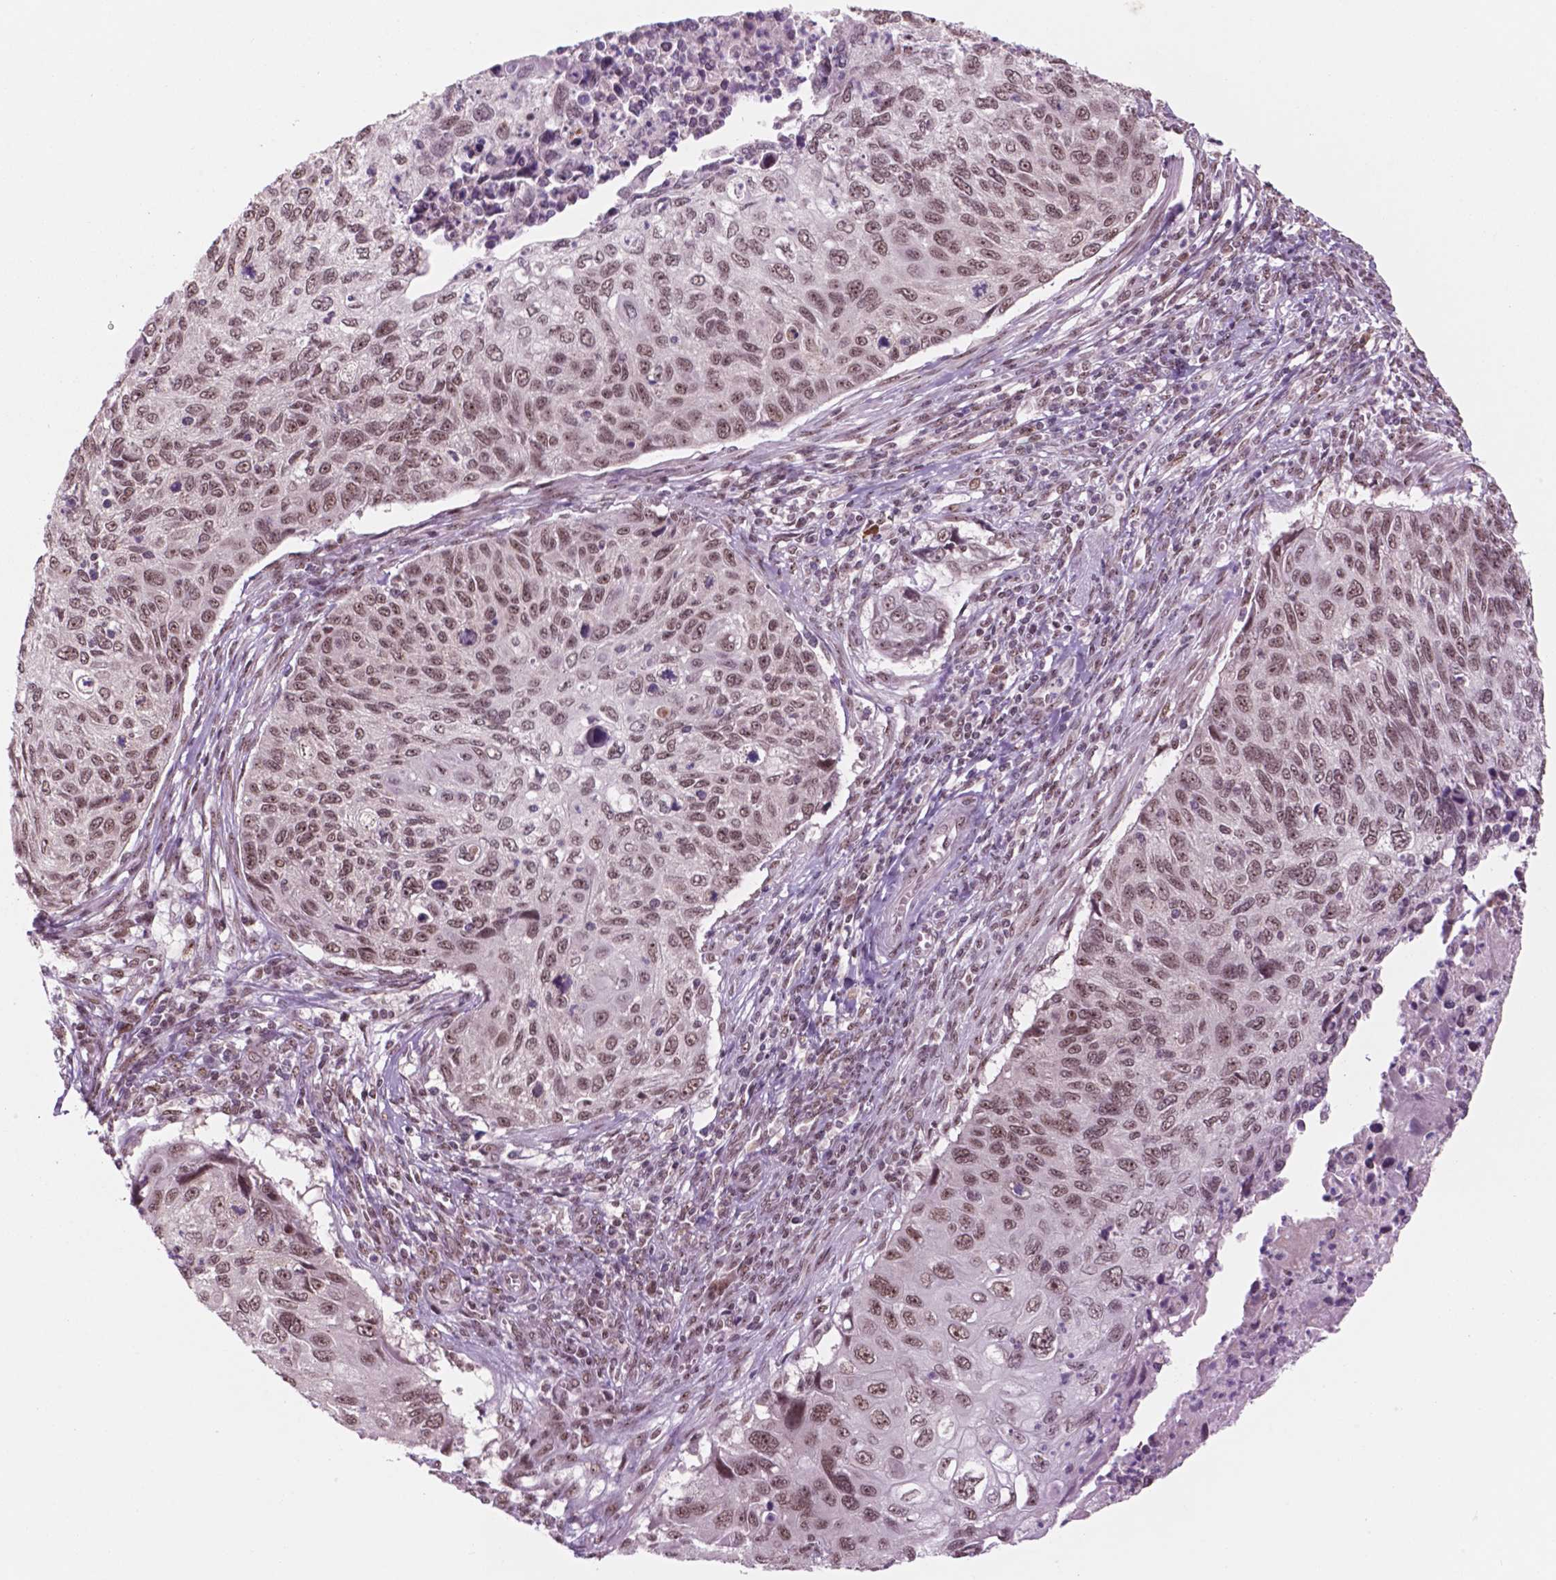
{"staining": {"intensity": "moderate", "quantity": ">75%", "location": "nuclear"}, "tissue": "cervical cancer", "cell_type": "Tumor cells", "image_type": "cancer", "snomed": [{"axis": "morphology", "description": "Squamous cell carcinoma, NOS"}, {"axis": "topography", "description": "Cervix"}], "caption": "Protein expression by IHC shows moderate nuclear expression in approximately >75% of tumor cells in cervical squamous cell carcinoma.", "gene": "POLR2E", "patient": {"sex": "female", "age": 70}}